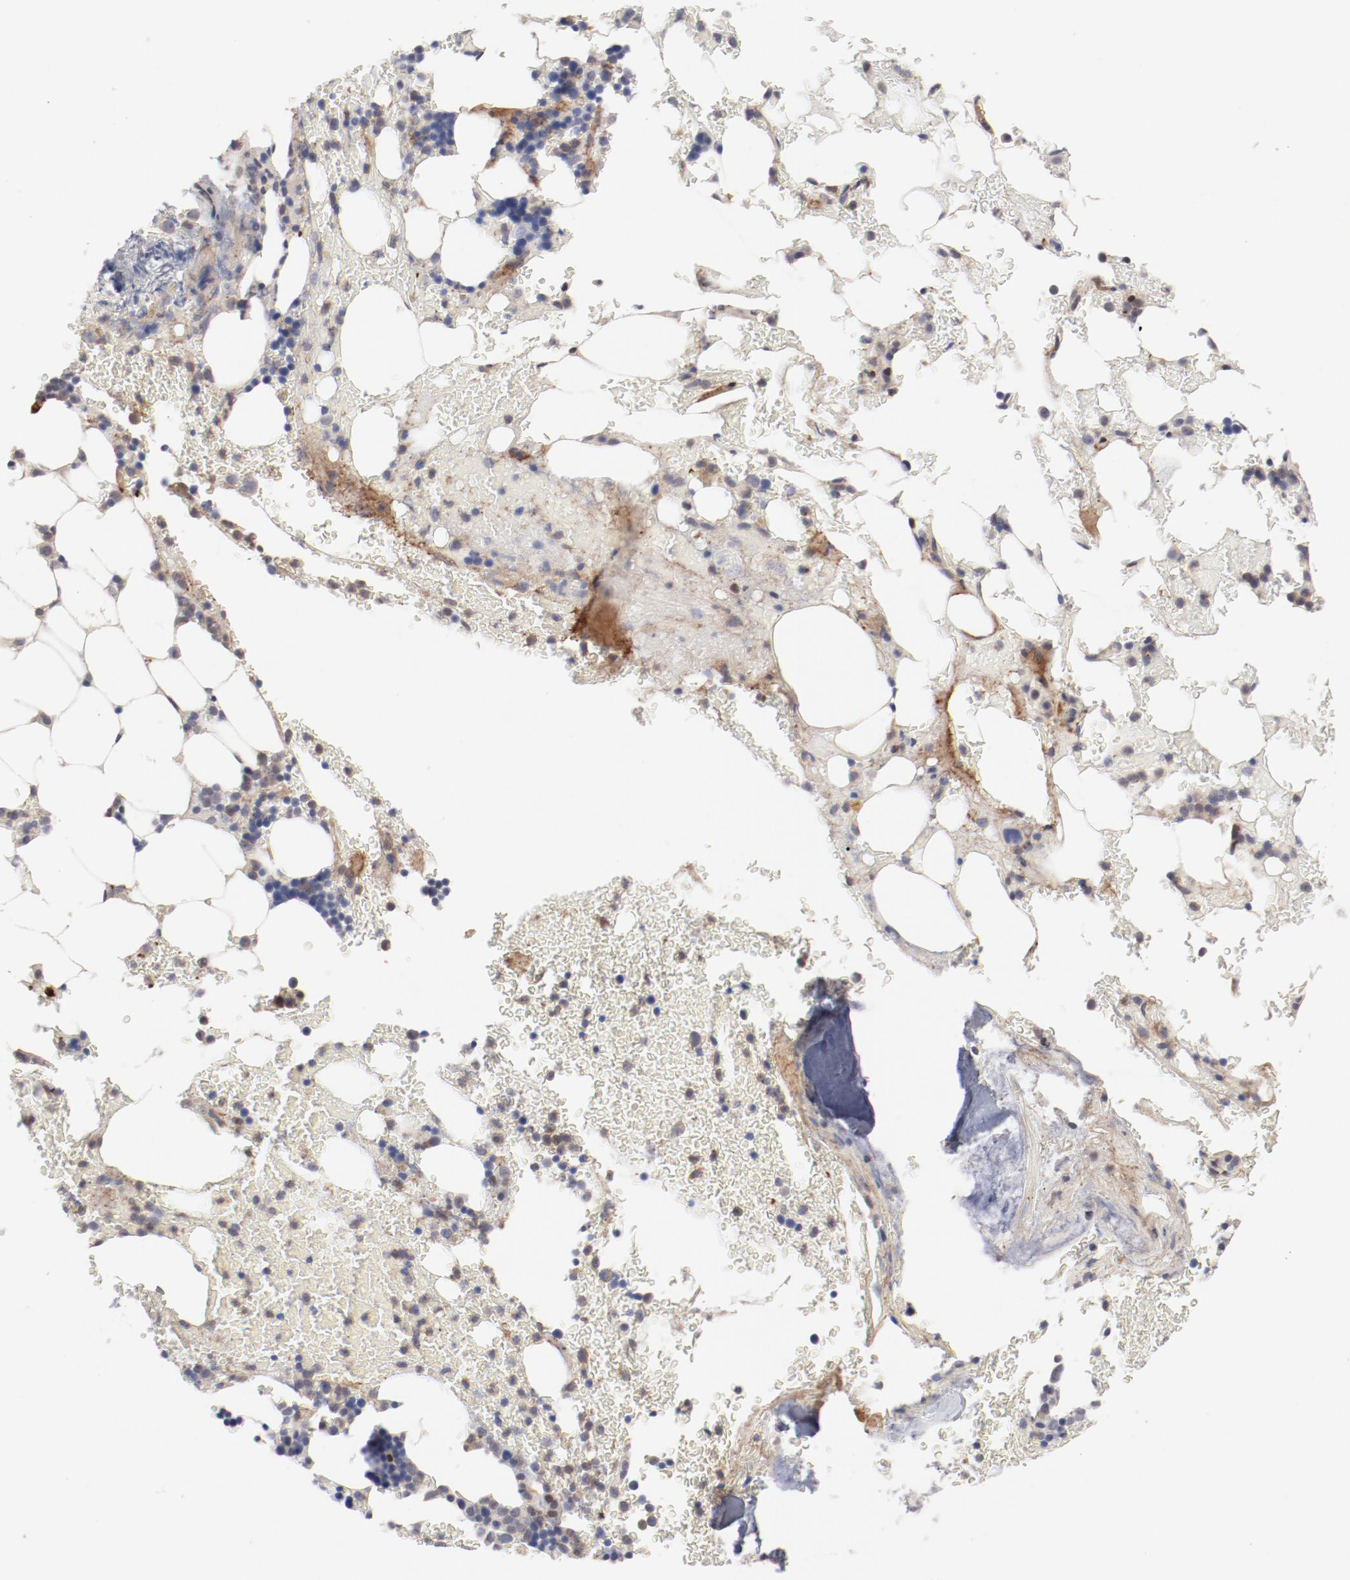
{"staining": {"intensity": "weak", "quantity": "<25%", "location": "cytoplasmic/membranous"}, "tissue": "bone marrow", "cell_type": "Hematopoietic cells", "image_type": "normal", "snomed": [{"axis": "morphology", "description": "Normal tissue, NOS"}, {"axis": "topography", "description": "Bone marrow"}], "caption": "Immunohistochemistry (IHC) photomicrograph of normal bone marrow: bone marrow stained with DAB (3,3'-diaminobenzidine) reveals no significant protein expression in hematopoietic cells.", "gene": "FSCB", "patient": {"sex": "female", "age": 73}}